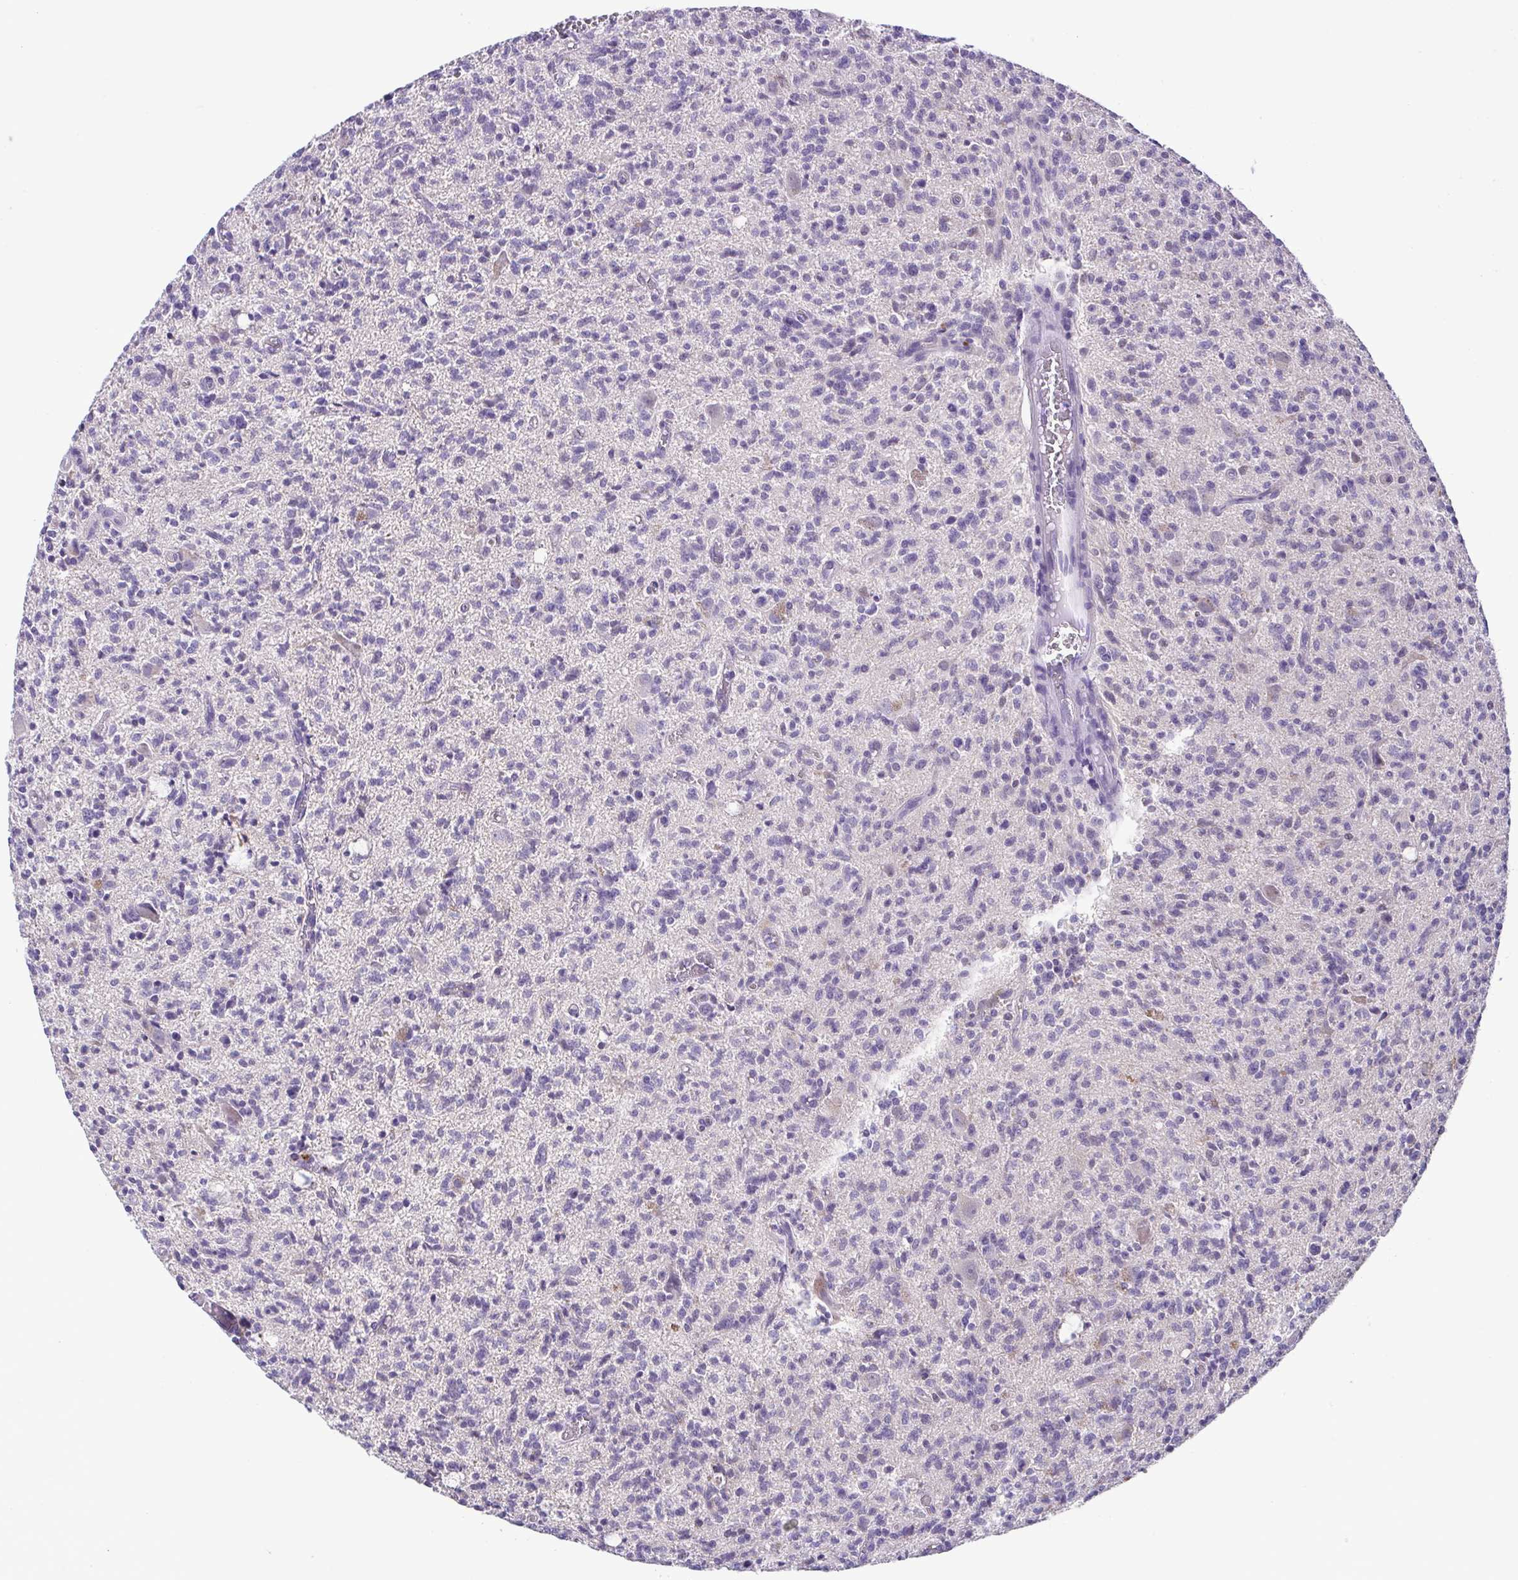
{"staining": {"intensity": "negative", "quantity": "none", "location": "none"}, "tissue": "glioma", "cell_type": "Tumor cells", "image_type": "cancer", "snomed": [{"axis": "morphology", "description": "Glioma, malignant, Low grade"}, {"axis": "topography", "description": "Brain"}], "caption": "Image shows no protein expression in tumor cells of glioma tissue.", "gene": "UBE2Q1", "patient": {"sex": "male", "age": 64}}